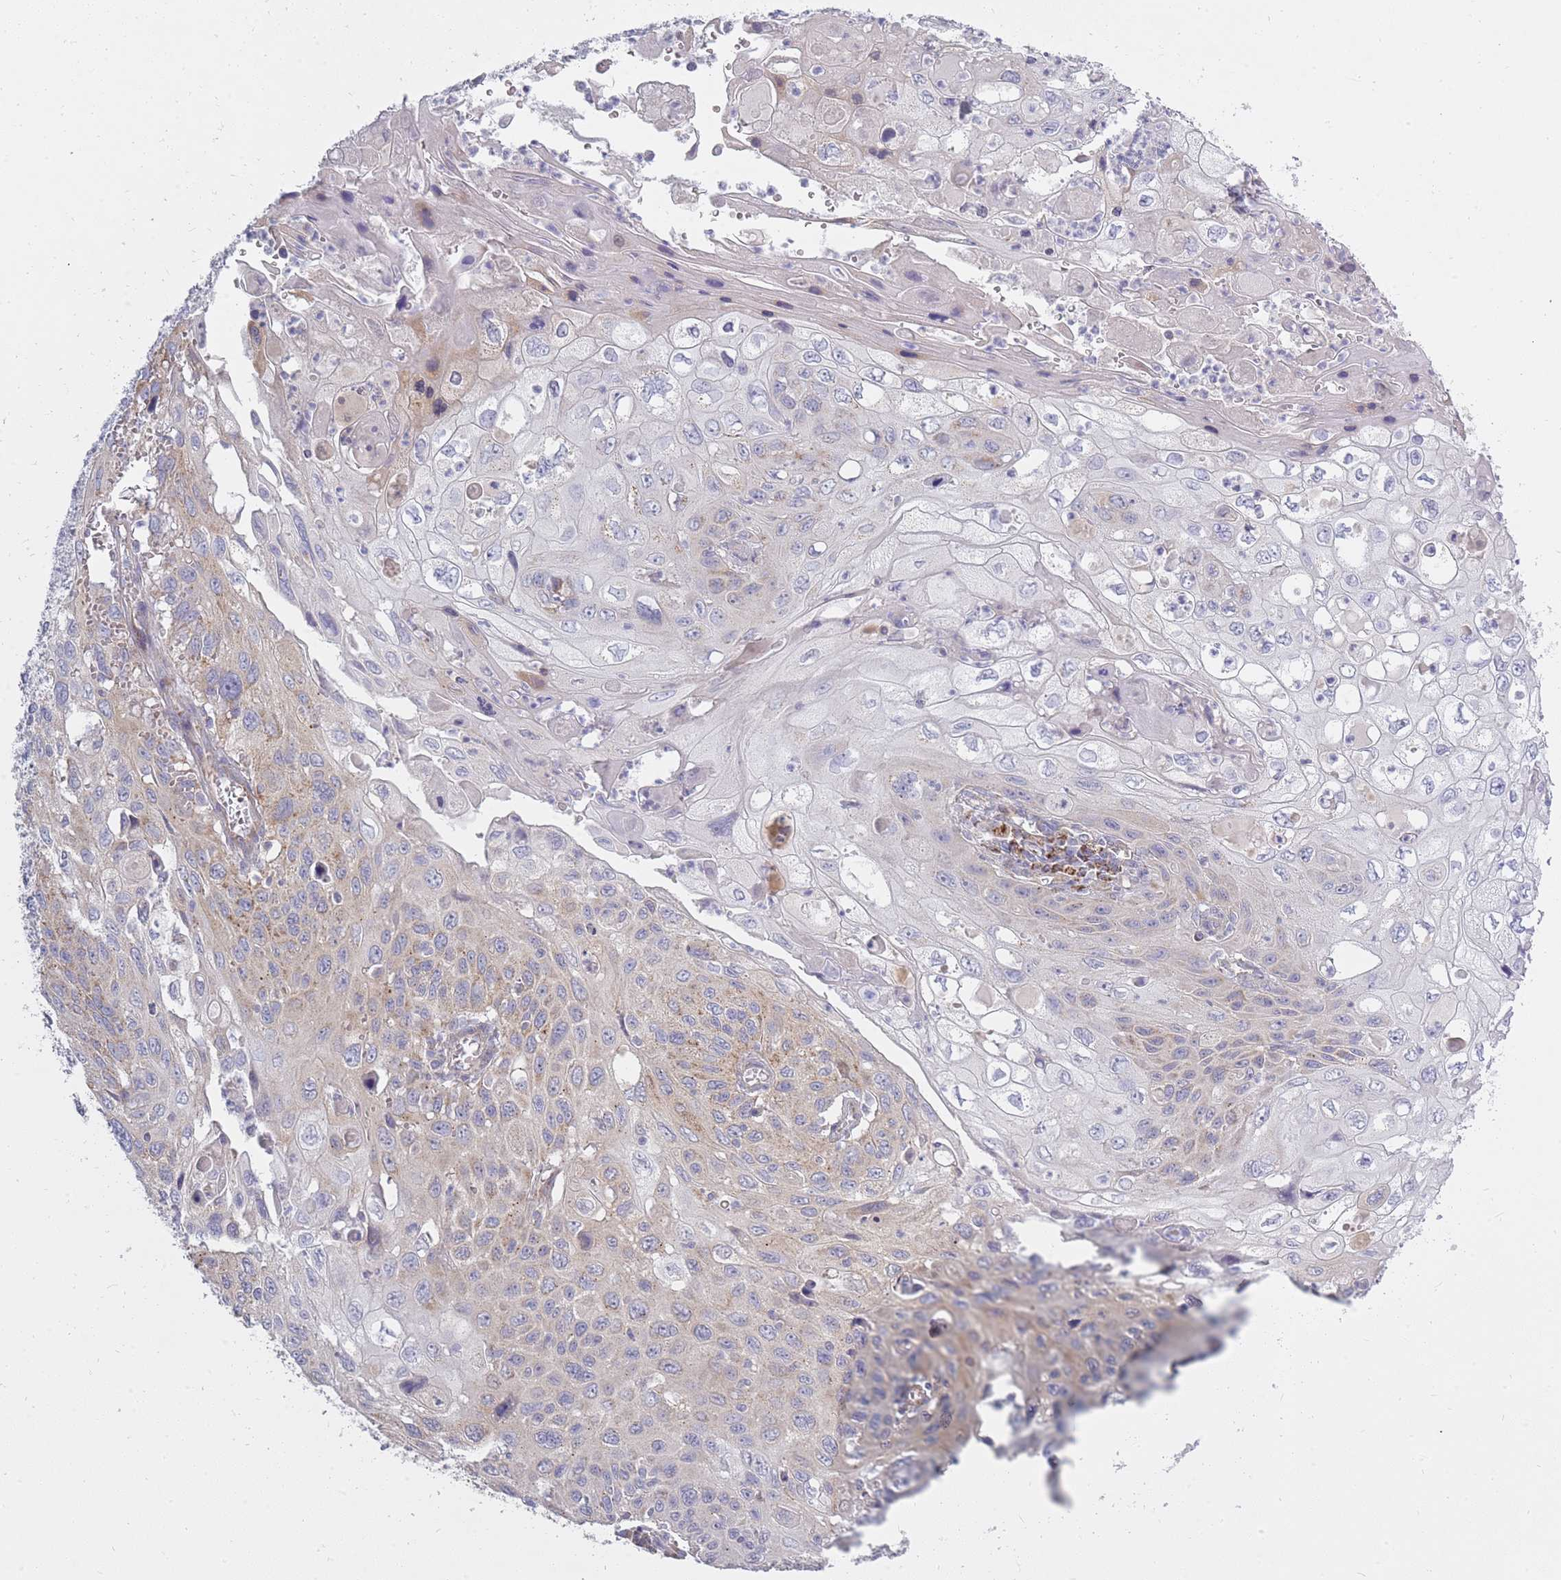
{"staining": {"intensity": "weak", "quantity": "<25%", "location": "cytoplasmic/membranous"}, "tissue": "cervical cancer", "cell_type": "Tumor cells", "image_type": "cancer", "snomed": [{"axis": "morphology", "description": "Squamous cell carcinoma, NOS"}, {"axis": "topography", "description": "Cervix"}], "caption": "An image of human cervical cancer (squamous cell carcinoma) is negative for staining in tumor cells.", "gene": "ALKBH4", "patient": {"sex": "female", "age": 70}}